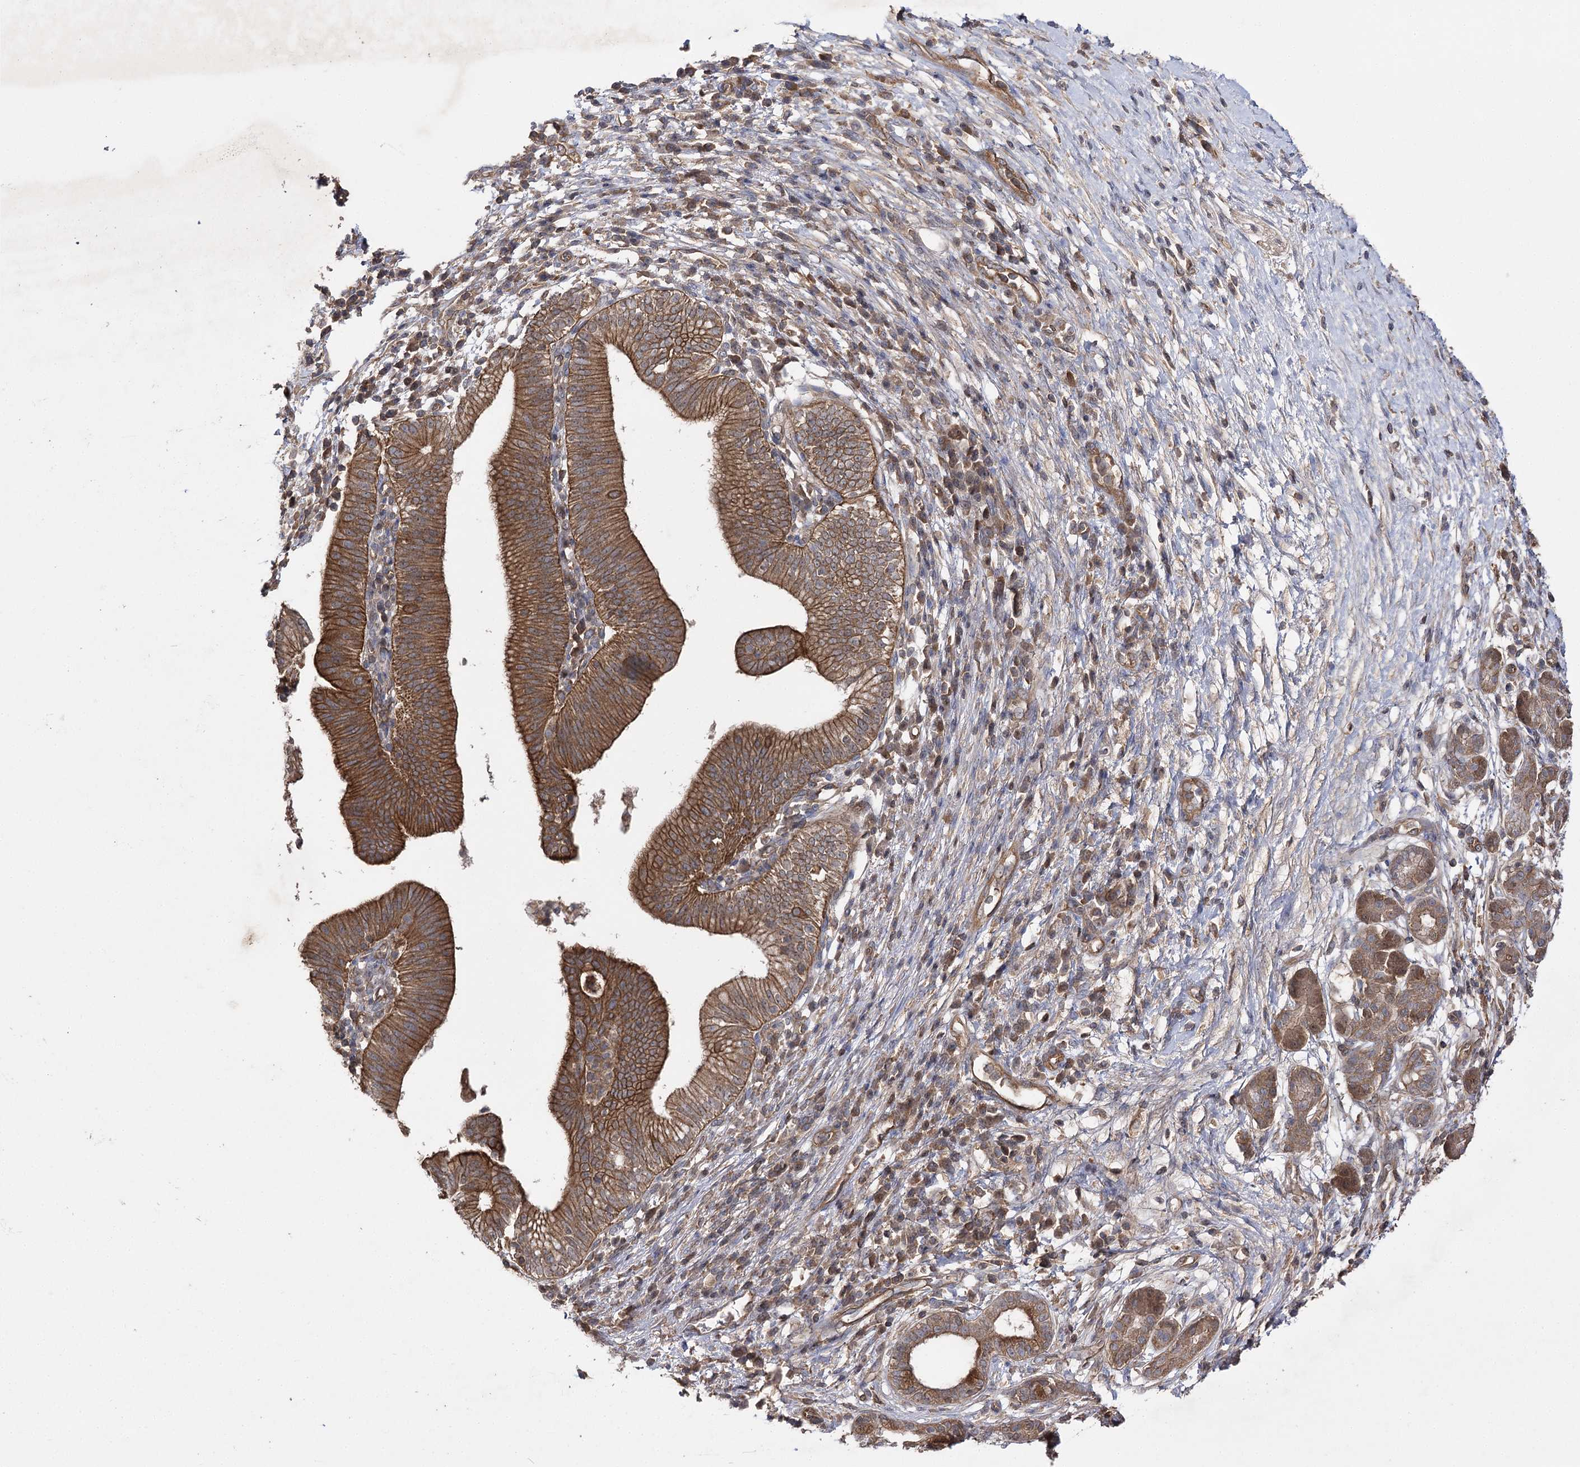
{"staining": {"intensity": "moderate", "quantity": ">75%", "location": "cytoplasmic/membranous"}, "tissue": "pancreatic cancer", "cell_type": "Tumor cells", "image_type": "cancer", "snomed": [{"axis": "morphology", "description": "Adenocarcinoma, NOS"}, {"axis": "topography", "description": "Pancreas"}], "caption": "Adenocarcinoma (pancreatic) stained with DAB IHC shows medium levels of moderate cytoplasmic/membranous staining in about >75% of tumor cells.", "gene": "BCR", "patient": {"sex": "male", "age": 68}}